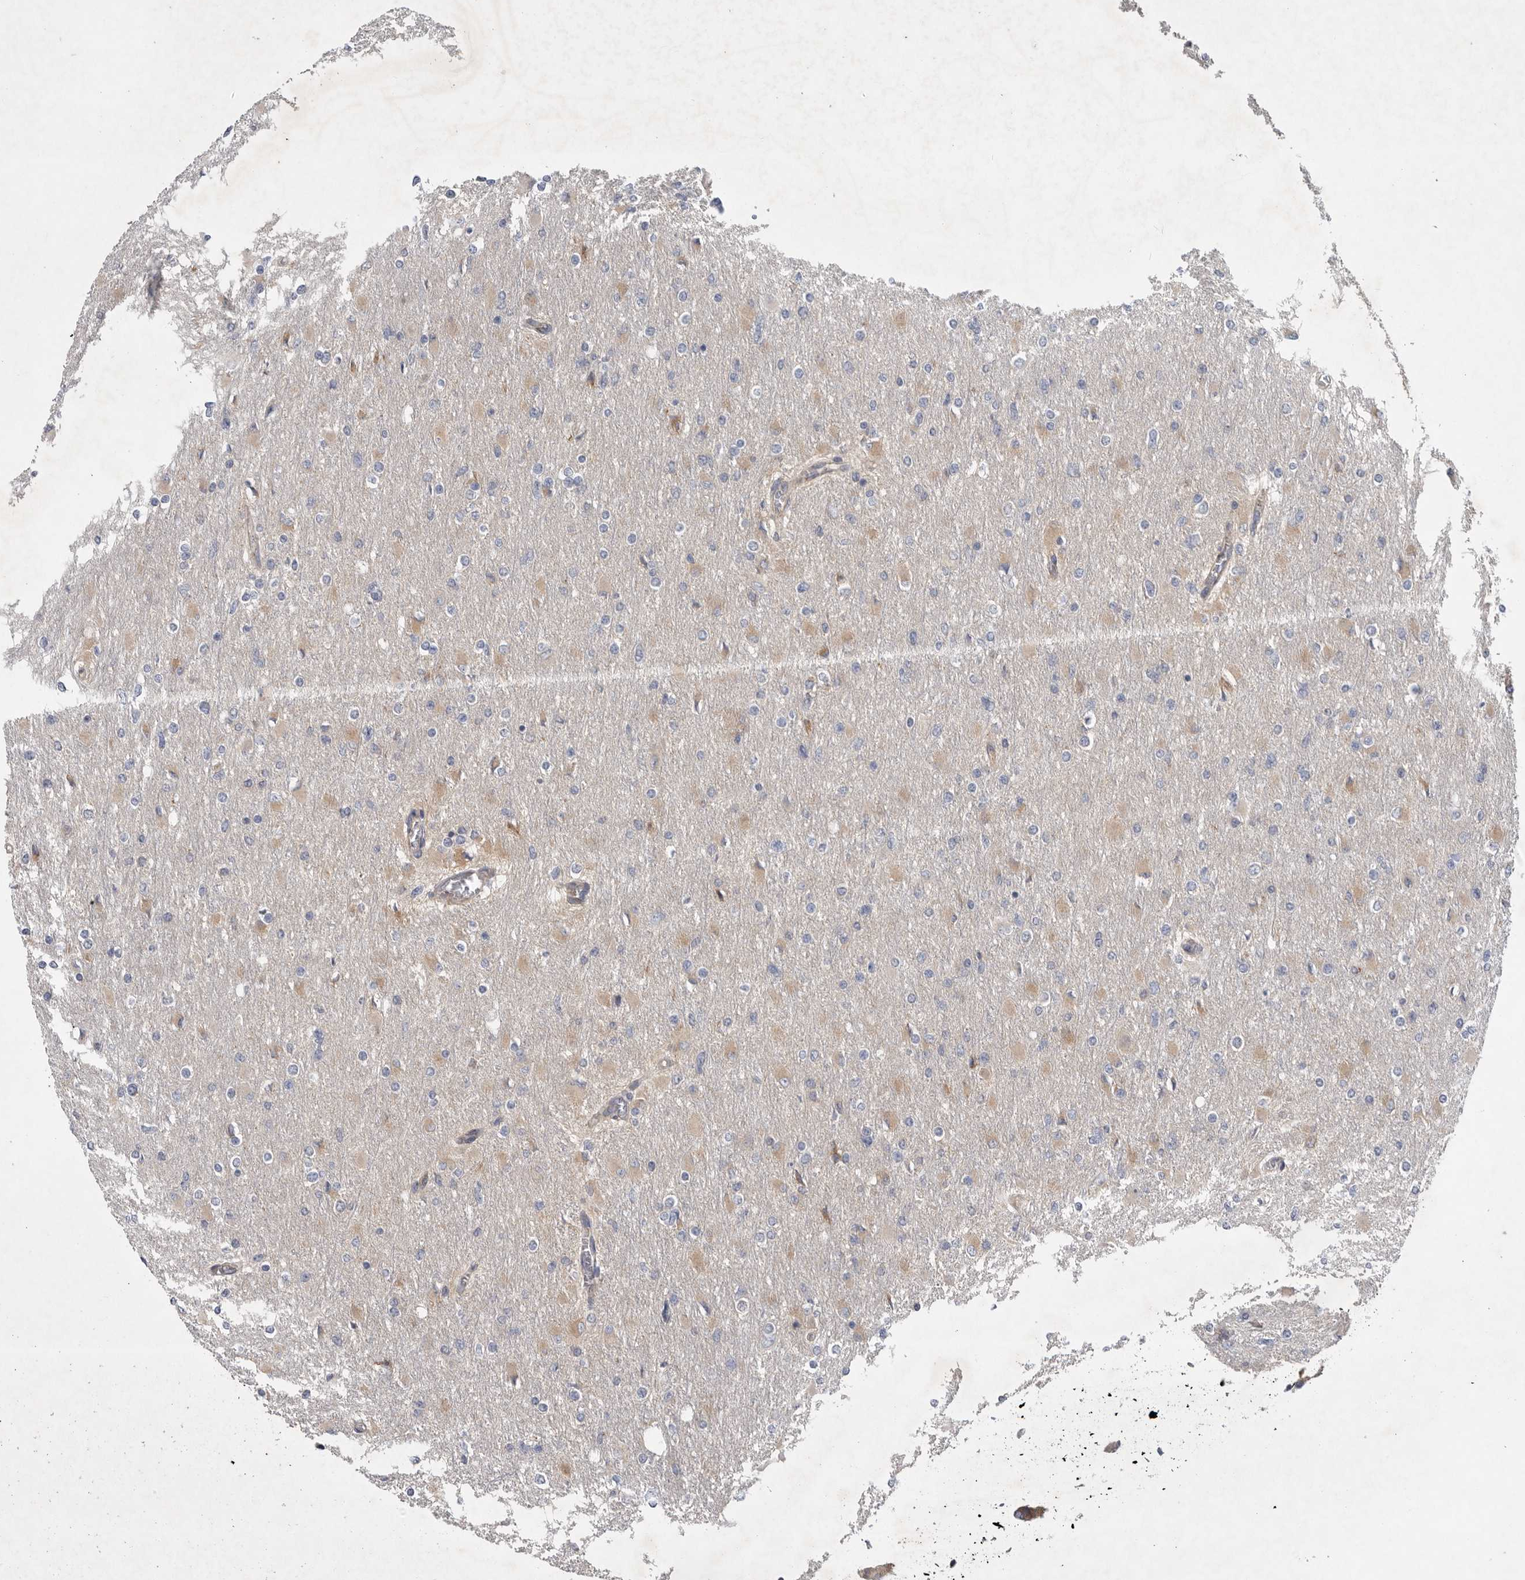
{"staining": {"intensity": "weak", "quantity": "<25%", "location": "cytoplasmic/membranous"}, "tissue": "glioma", "cell_type": "Tumor cells", "image_type": "cancer", "snomed": [{"axis": "morphology", "description": "Glioma, malignant, High grade"}, {"axis": "topography", "description": "Cerebral cortex"}], "caption": "A photomicrograph of high-grade glioma (malignant) stained for a protein exhibits no brown staining in tumor cells.", "gene": "C1orf109", "patient": {"sex": "female", "age": 36}}